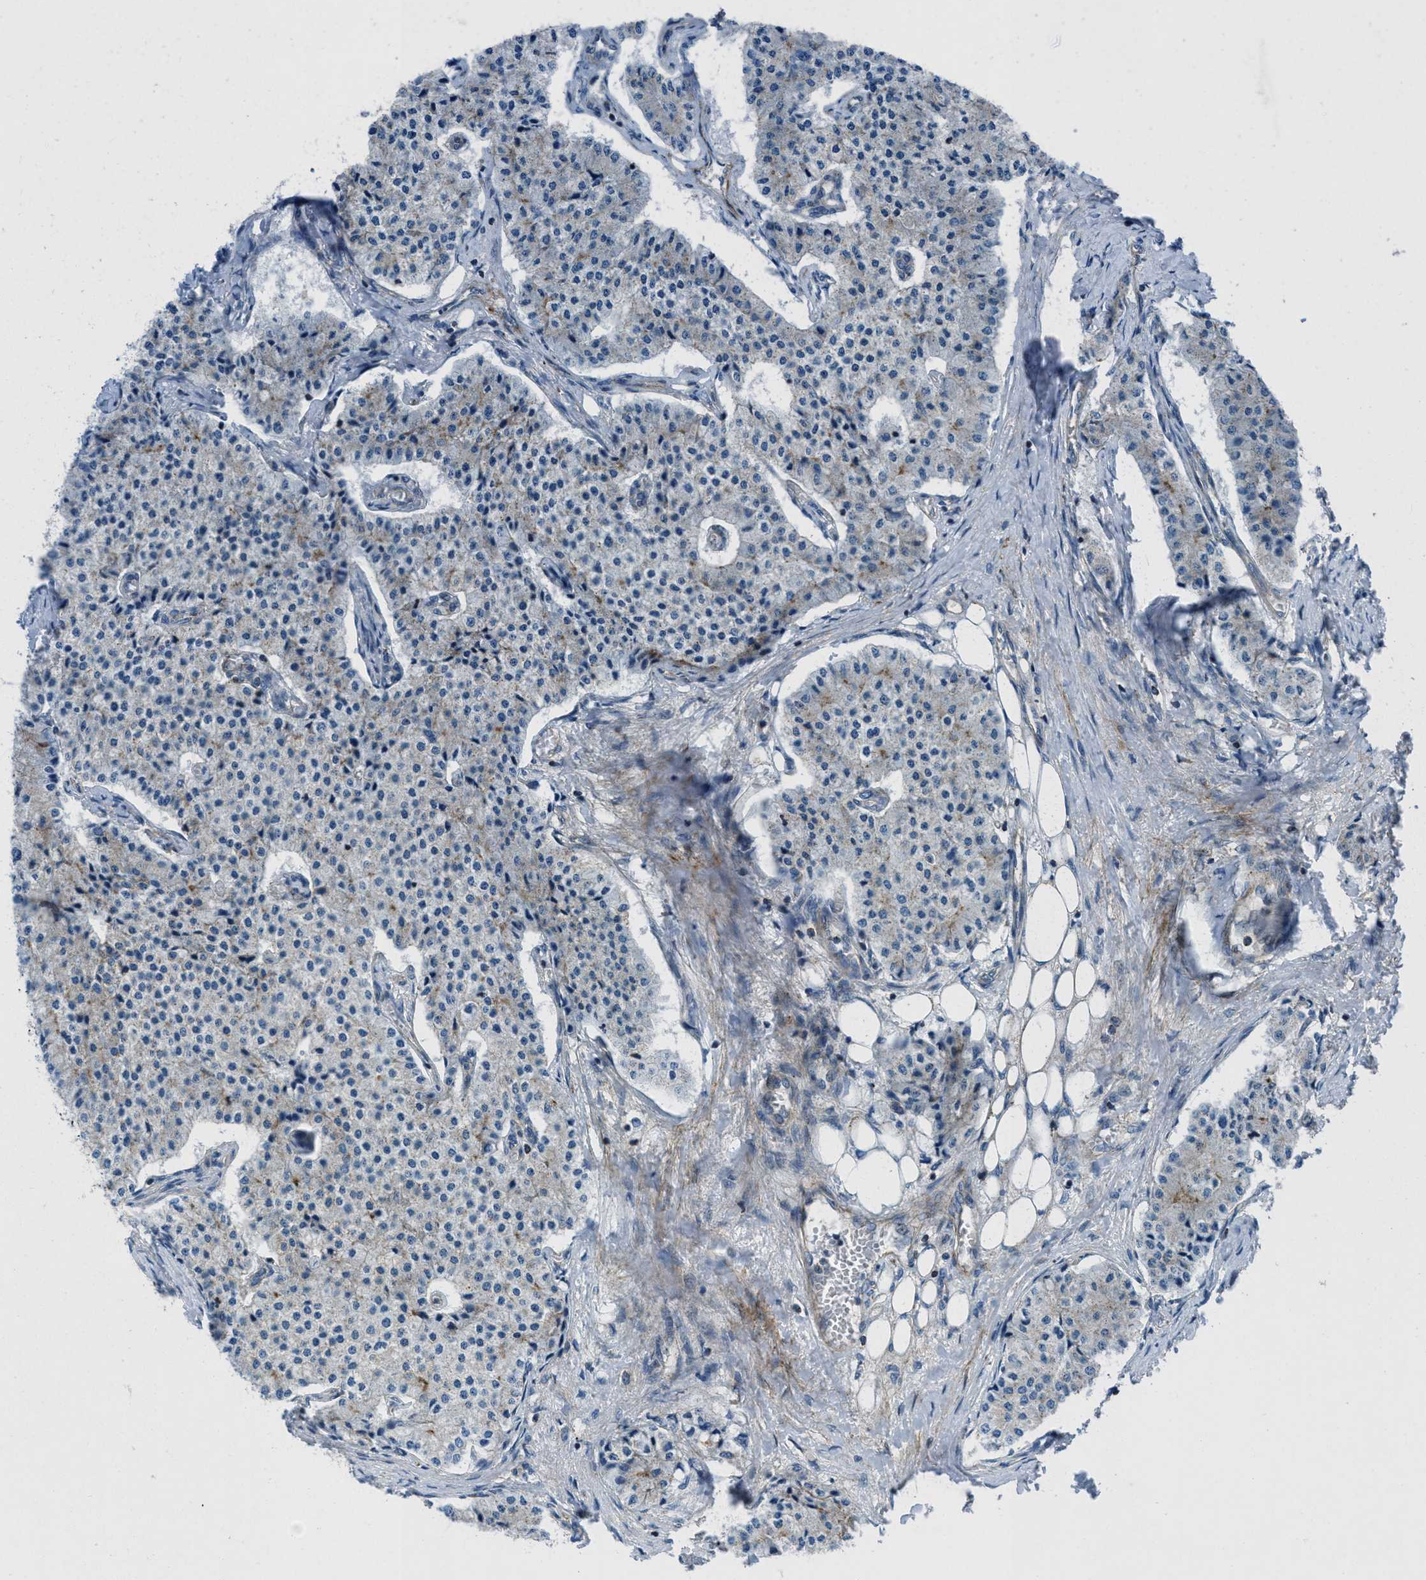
{"staining": {"intensity": "weak", "quantity": "<25%", "location": "cytoplasmic/membranous"}, "tissue": "carcinoid", "cell_type": "Tumor cells", "image_type": "cancer", "snomed": [{"axis": "morphology", "description": "Carcinoid, malignant, NOS"}, {"axis": "topography", "description": "Colon"}], "caption": "The histopathology image shows no significant staining in tumor cells of carcinoid.", "gene": "MFSD13A", "patient": {"sex": "female", "age": 52}}